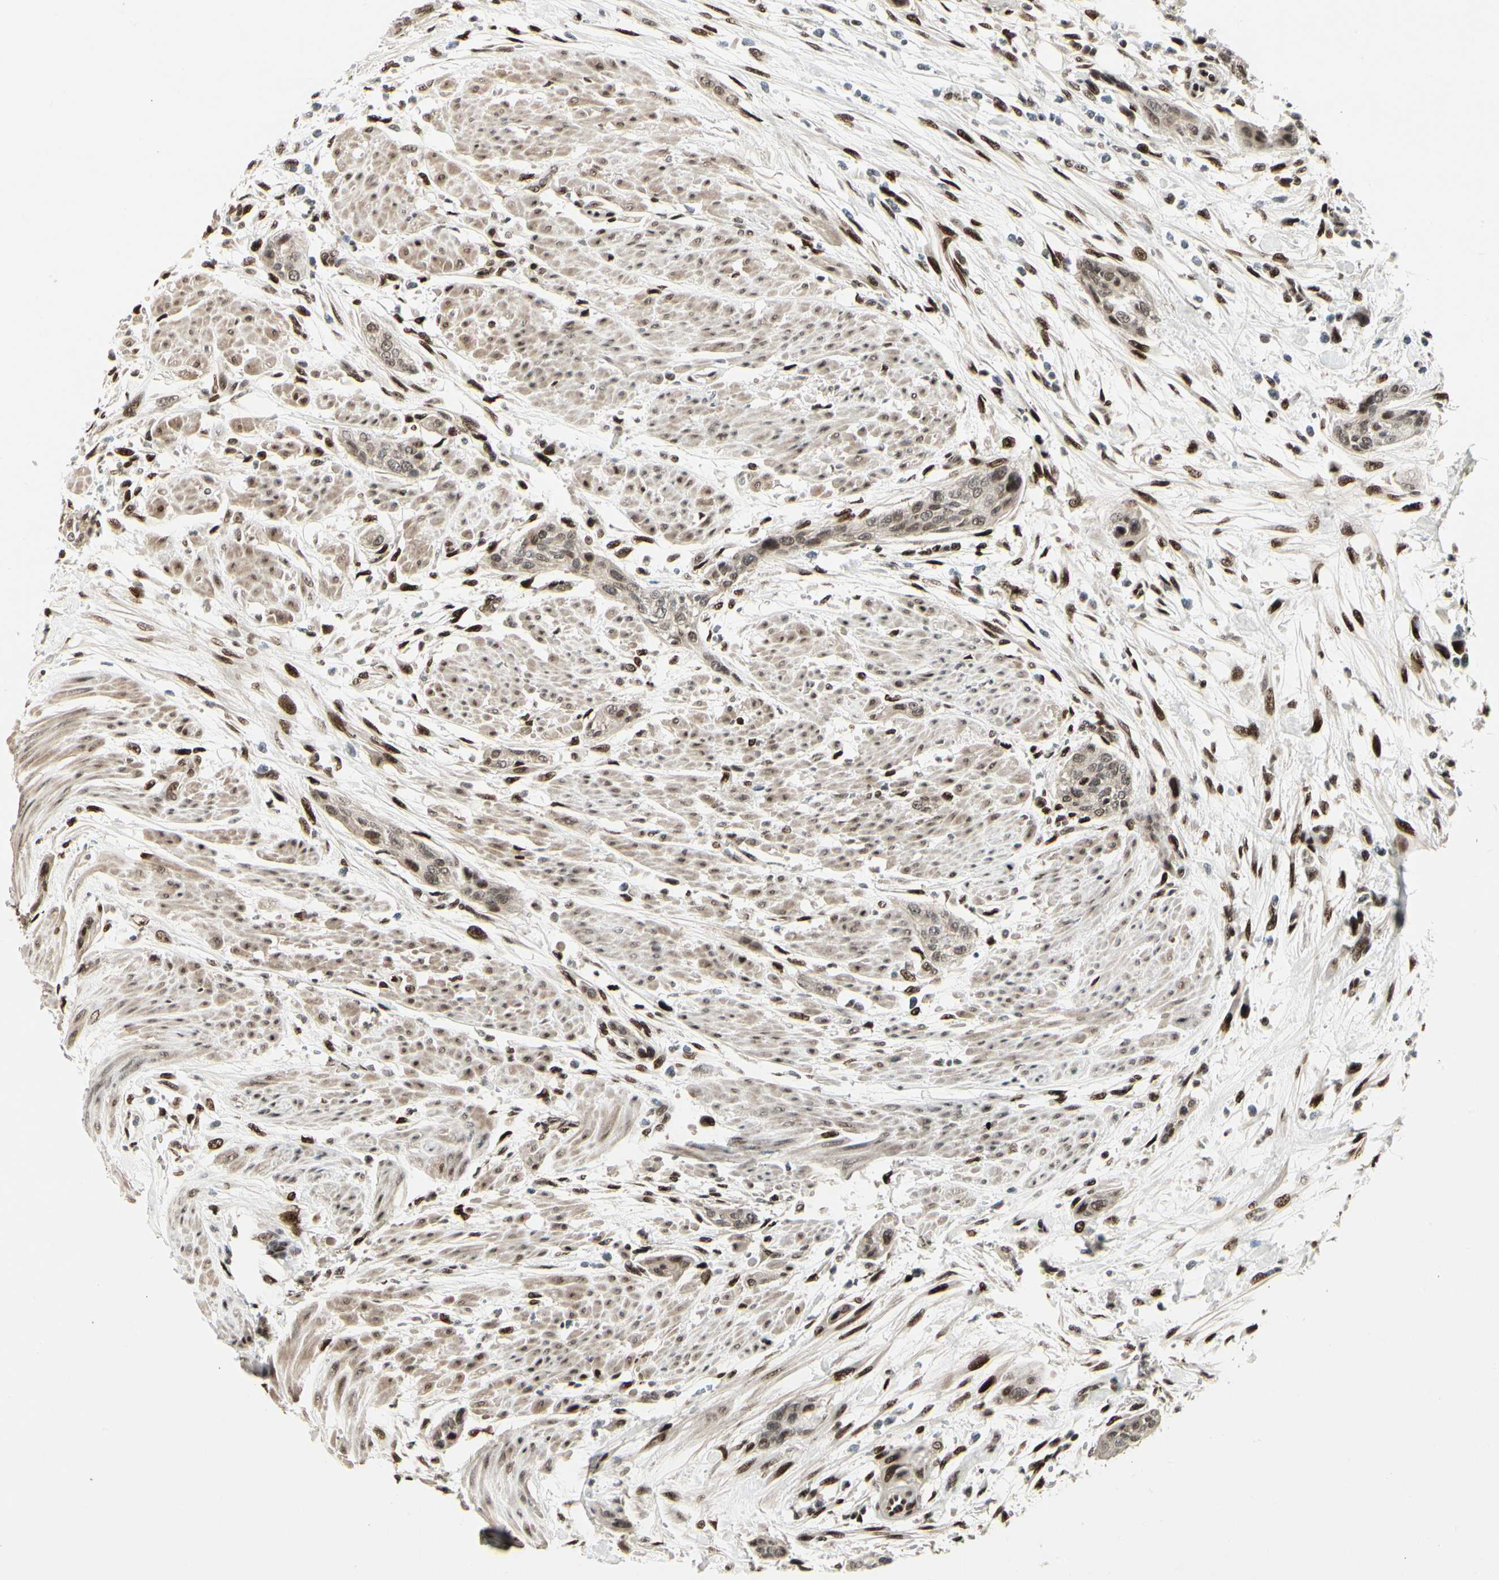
{"staining": {"intensity": "moderate", "quantity": ">75%", "location": "nuclear"}, "tissue": "urothelial cancer", "cell_type": "Tumor cells", "image_type": "cancer", "snomed": [{"axis": "morphology", "description": "Urothelial carcinoma, High grade"}, {"axis": "topography", "description": "Urinary bladder"}], "caption": "High-power microscopy captured an IHC photomicrograph of urothelial carcinoma (high-grade), revealing moderate nuclear expression in approximately >75% of tumor cells. The staining is performed using DAB brown chromogen to label protein expression. The nuclei are counter-stained blue using hematoxylin.", "gene": "FOXJ2", "patient": {"sex": "male", "age": 35}}